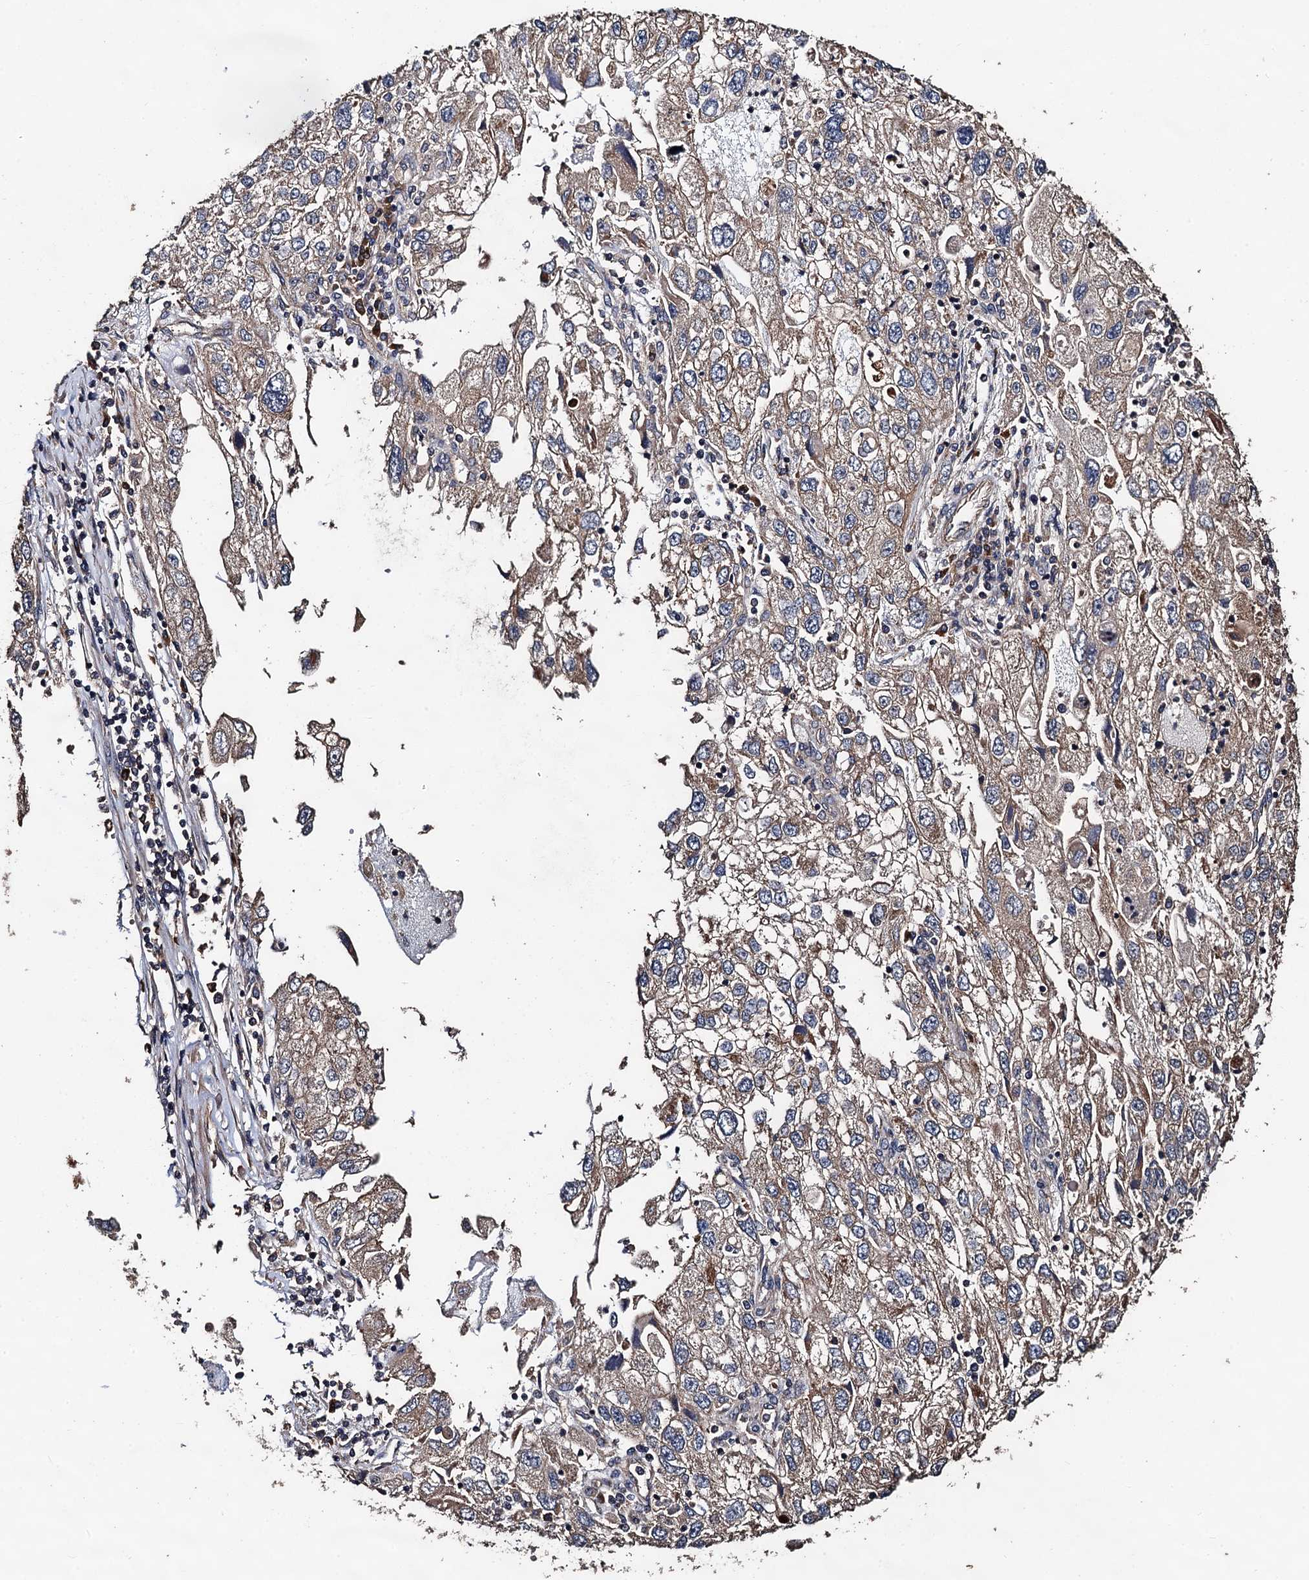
{"staining": {"intensity": "weak", "quantity": ">75%", "location": "cytoplasmic/membranous"}, "tissue": "endometrial cancer", "cell_type": "Tumor cells", "image_type": "cancer", "snomed": [{"axis": "morphology", "description": "Adenocarcinoma, NOS"}, {"axis": "topography", "description": "Endometrium"}], "caption": "Endometrial adenocarcinoma tissue exhibits weak cytoplasmic/membranous staining in about >75% of tumor cells The protein of interest is shown in brown color, while the nuclei are stained blue.", "gene": "PPTC7", "patient": {"sex": "female", "age": 49}}